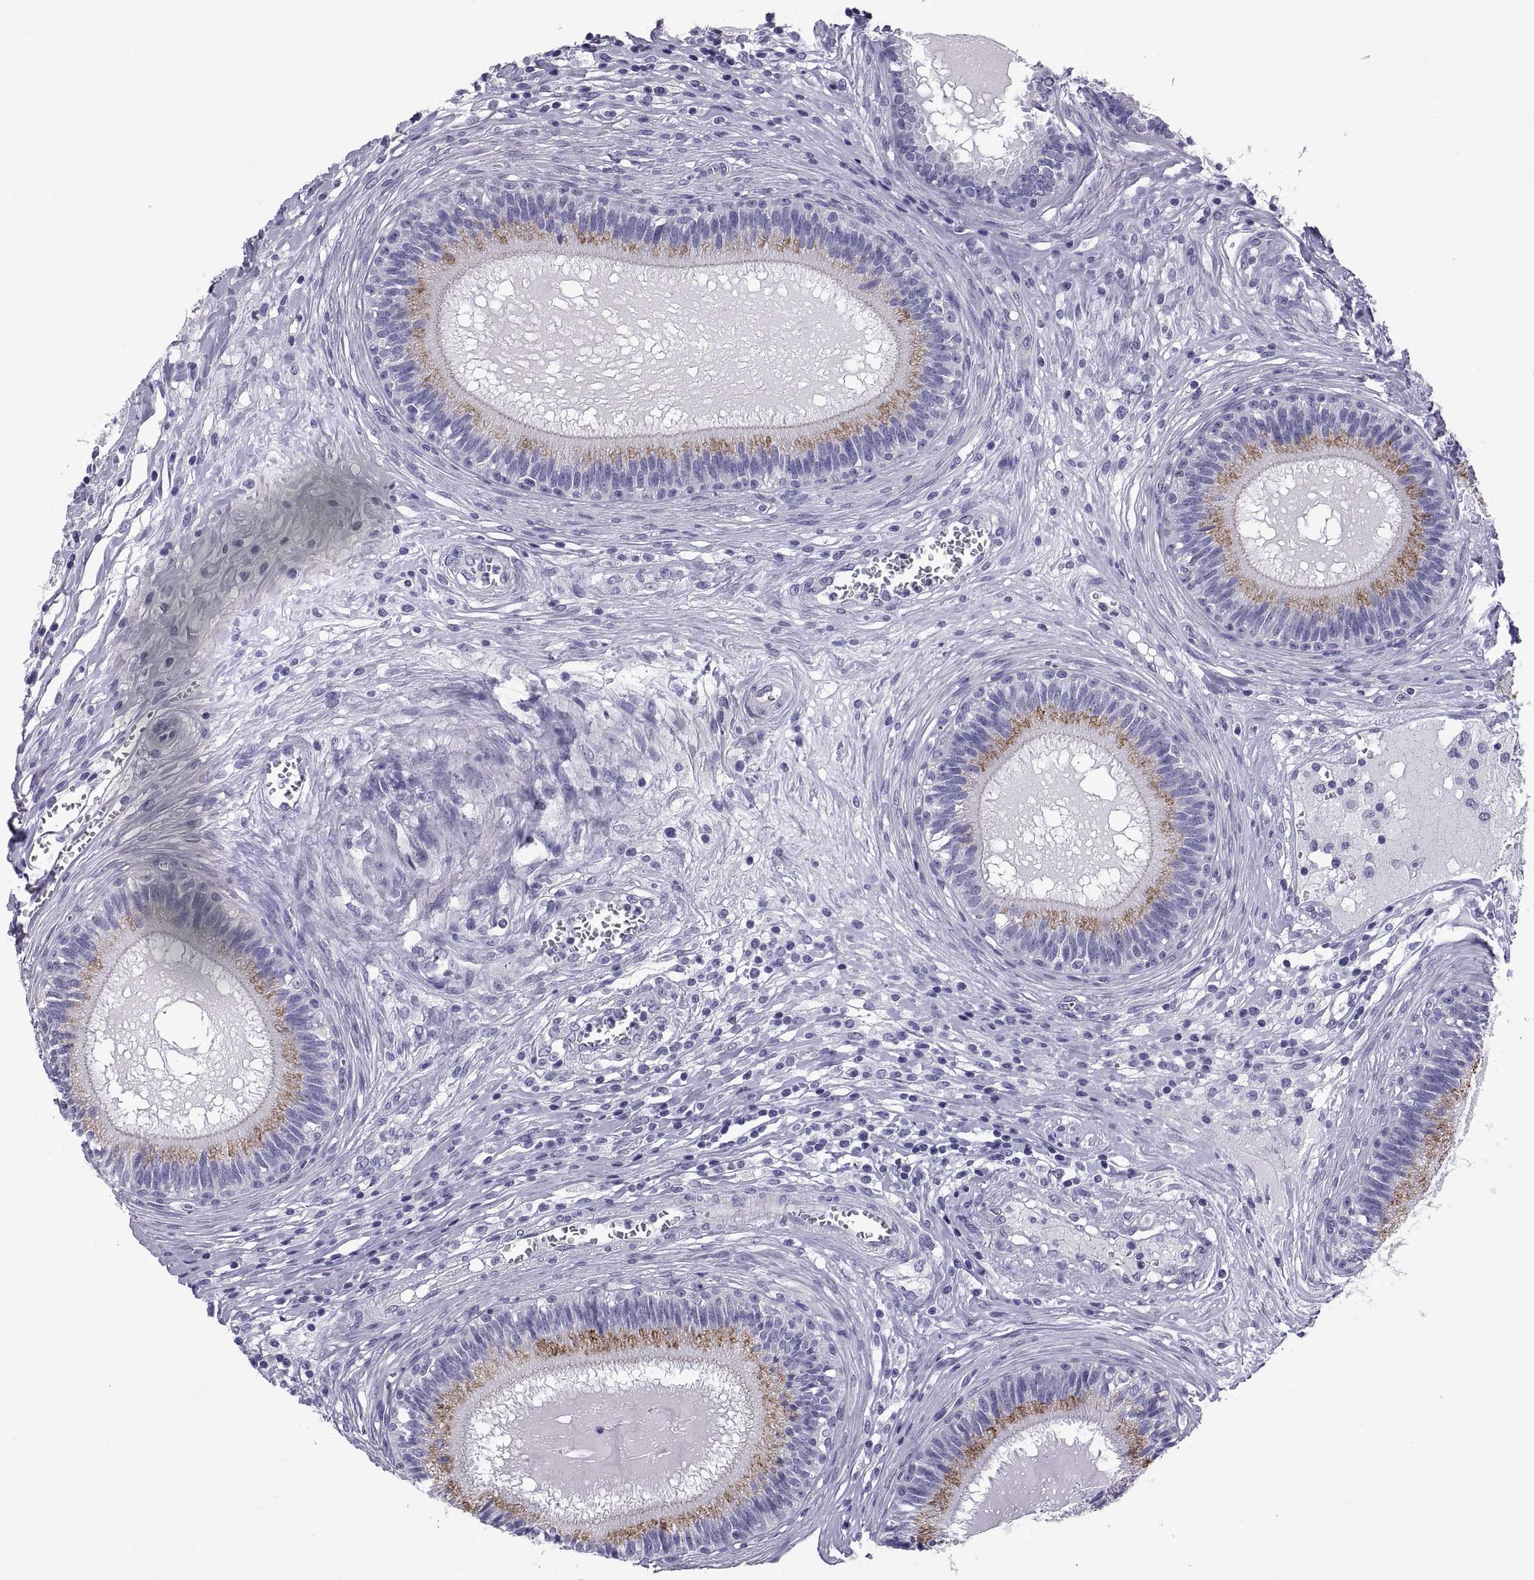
{"staining": {"intensity": "strong", "quantity": "25%-75%", "location": "cytoplasmic/membranous"}, "tissue": "epididymis", "cell_type": "Glandular cells", "image_type": "normal", "snomed": [{"axis": "morphology", "description": "Normal tissue, NOS"}, {"axis": "topography", "description": "Epididymis"}], "caption": "Protein staining of normal epididymis shows strong cytoplasmic/membranous positivity in about 25%-75% of glandular cells. The protein of interest is stained brown, and the nuclei are stained in blue (DAB (3,3'-diaminobenzidine) IHC with brightfield microscopy, high magnification).", "gene": "RNASE12", "patient": {"sex": "male", "age": 27}}